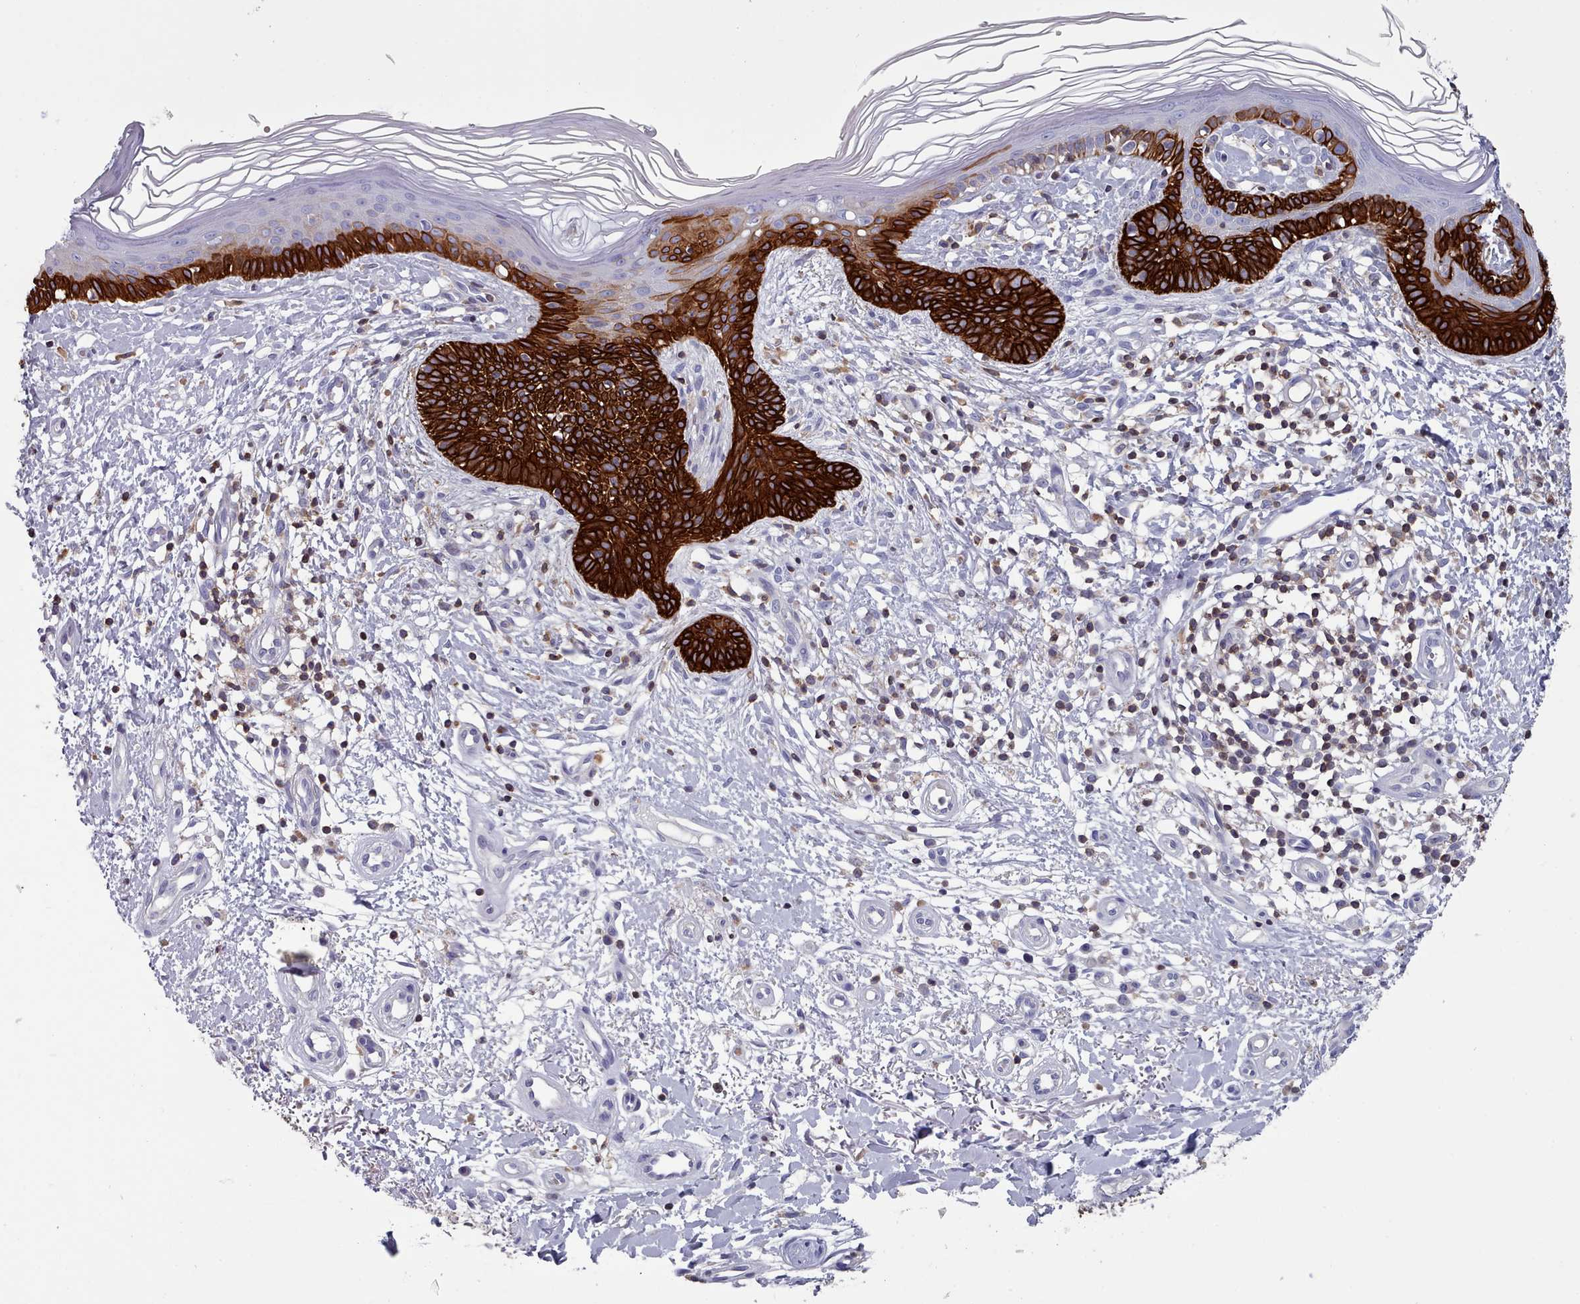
{"staining": {"intensity": "strong", "quantity": ">75%", "location": "cytoplasmic/membranous"}, "tissue": "skin cancer", "cell_type": "Tumor cells", "image_type": "cancer", "snomed": [{"axis": "morphology", "description": "Basal cell carcinoma"}, {"axis": "topography", "description": "Skin"}], "caption": "Basal cell carcinoma (skin) was stained to show a protein in brown. There is high levels of strong cytoplasmic/membranous positivity in approximately >75% of tumor cells. (IHC, brightfield microscopy, high magnification).", "gene": "RAC2", "patient": {"sex": "male", "age": 78}}